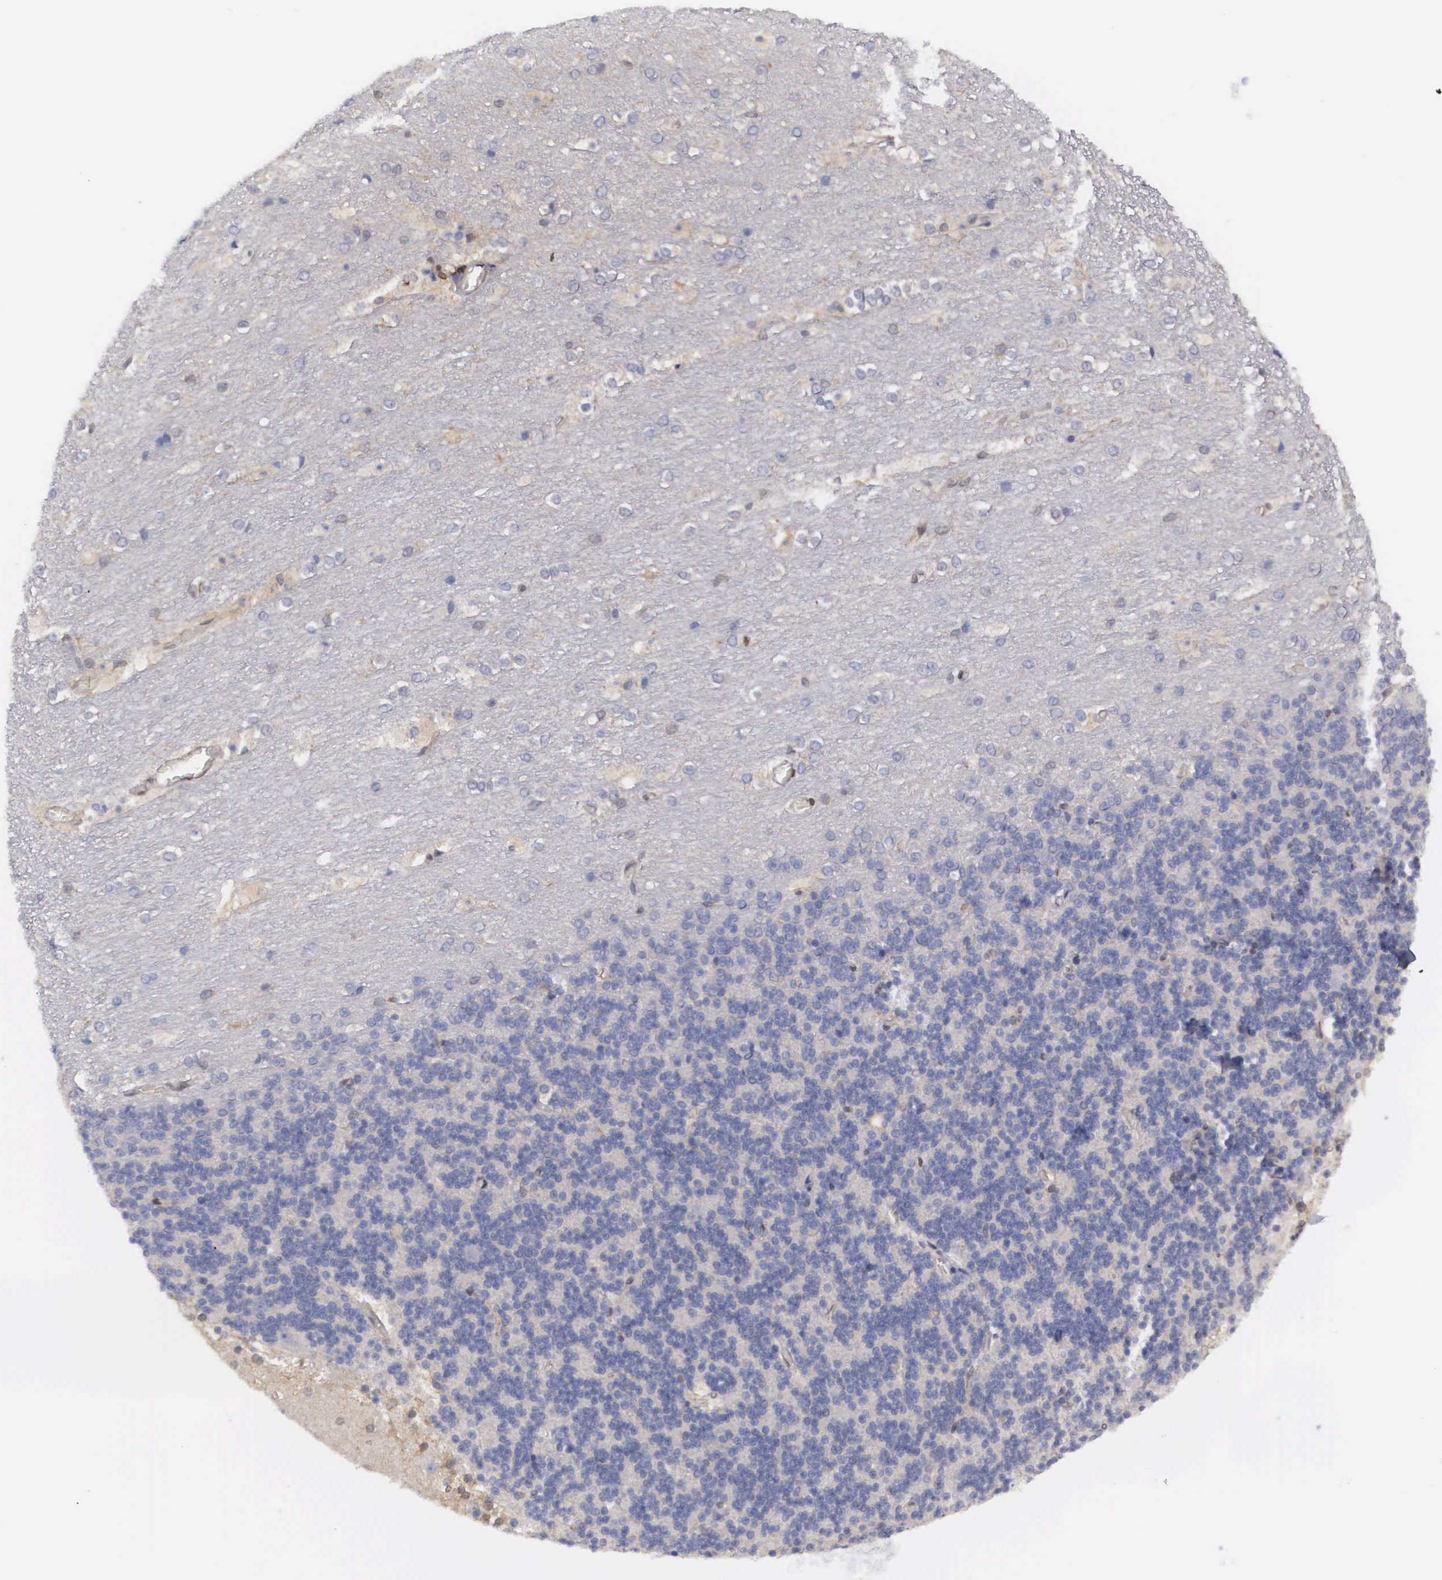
{"staining": {"intensity": "negative", "quantity": "none", "location": "none"}, "tissue": "cerebellum", "cell_type": "Cells in granular layer", "image_type": "normal", "snomed": [{"axis": "morphology", "description": "Normal tissue, NOS"}, {"axis": "topography", "description": "Cerebellum"}], "caption": "IHC photomicrograph of benign human cerebellum stained for a protein (brown), which shows no expression in cells in granular layer.", "gene": "ADSL", "patient": {"sex": "female", "age": 19}}